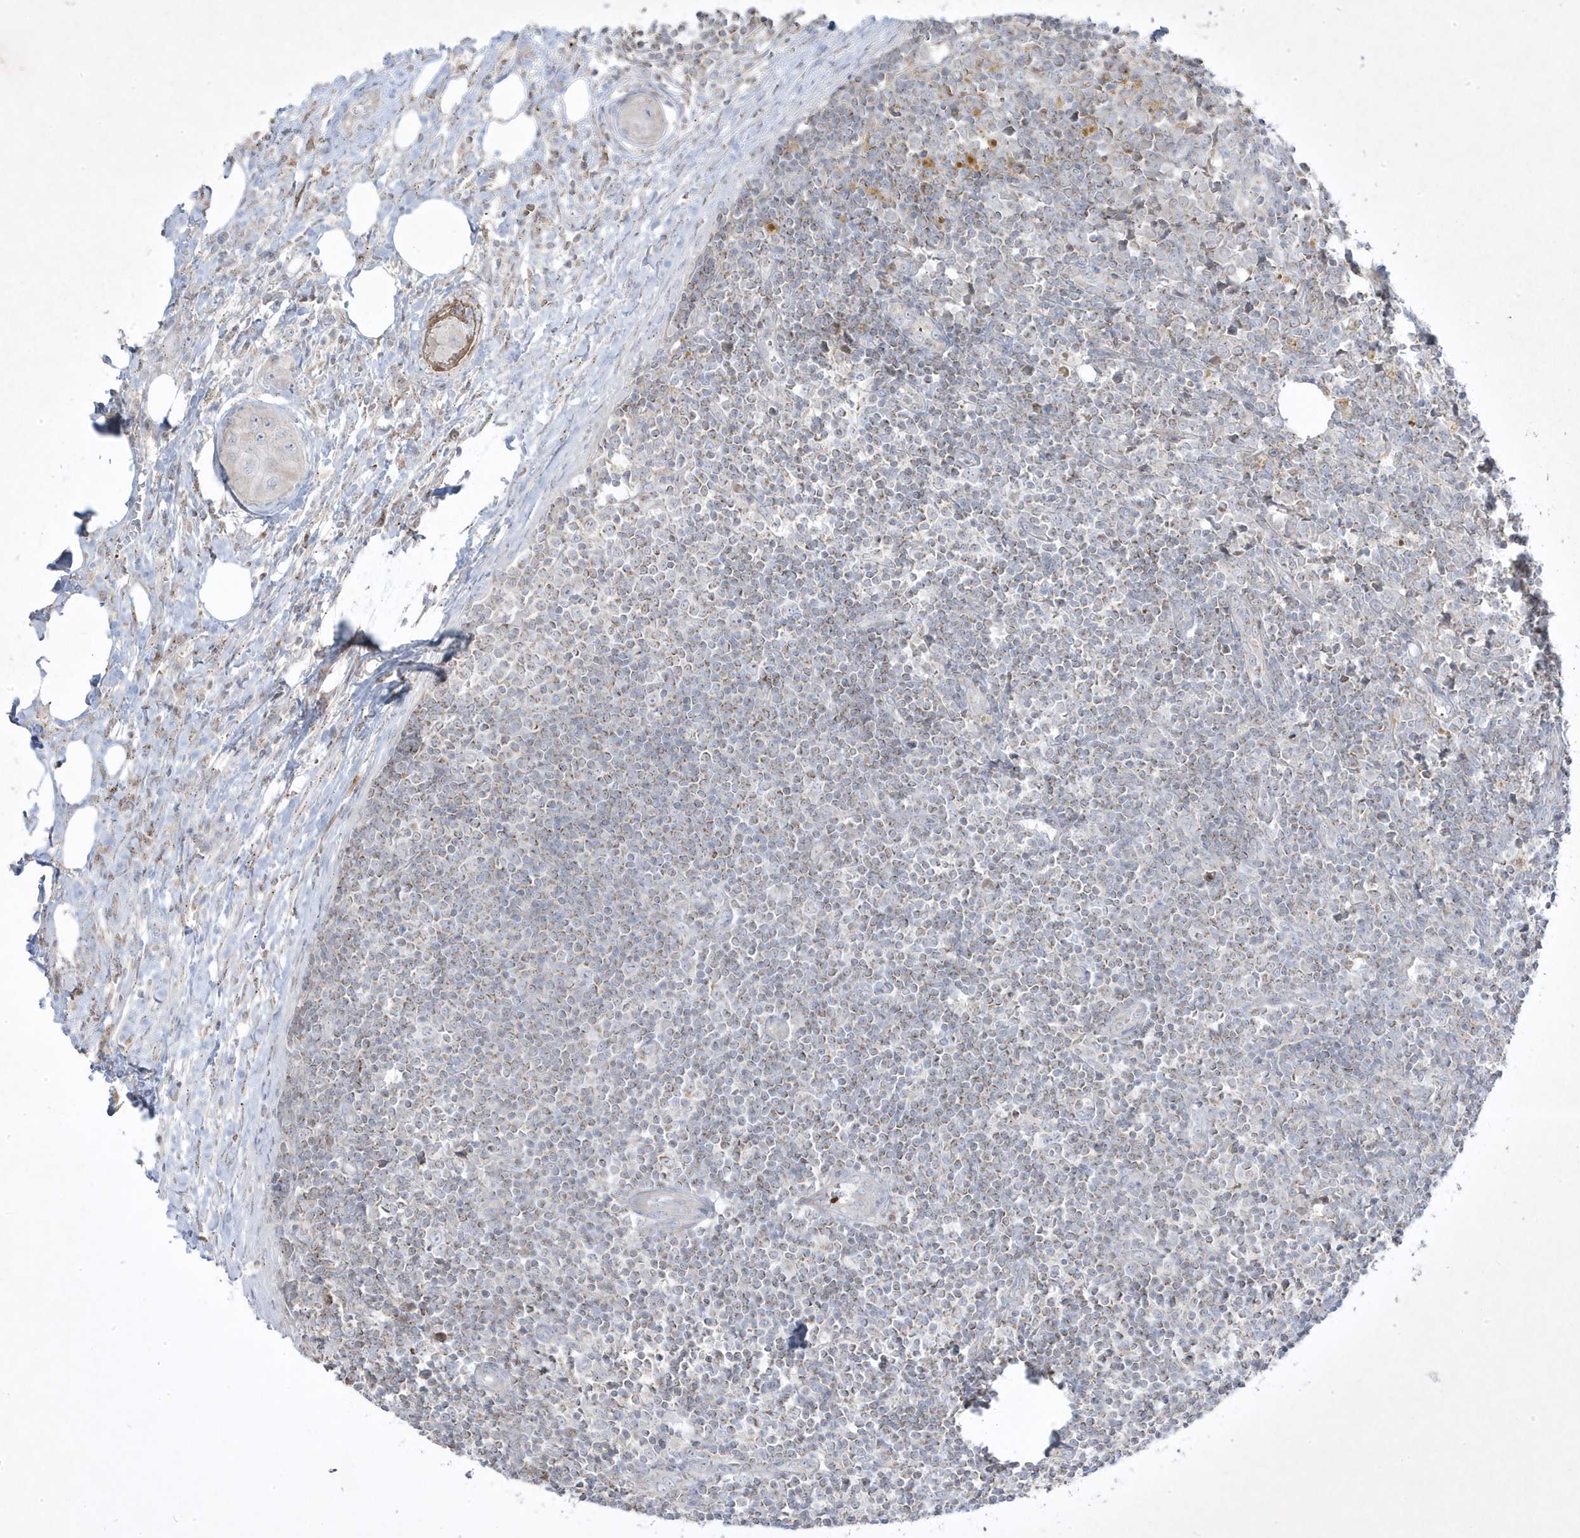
{"staining": {"intensity": "negative", "quantity": "none", "location": "none"}, "tissue": "lymph node", "cell_type": "Germinal center cells", "image_type": "normal", "snomed": [{"axis": "morphology", "description": "Normal tissue, NOS"}, {"axis": "morphology", "description": "Squamous cell carcinoma, metastatic, NOS"}, {"axis": "topography", "description": "Lymph node"}], "caption": "There is no significant positivity in germinal center cells of lymph node.", "gene": "ADAMTSL3", "patient": {"sex": "male", "age": 73}}